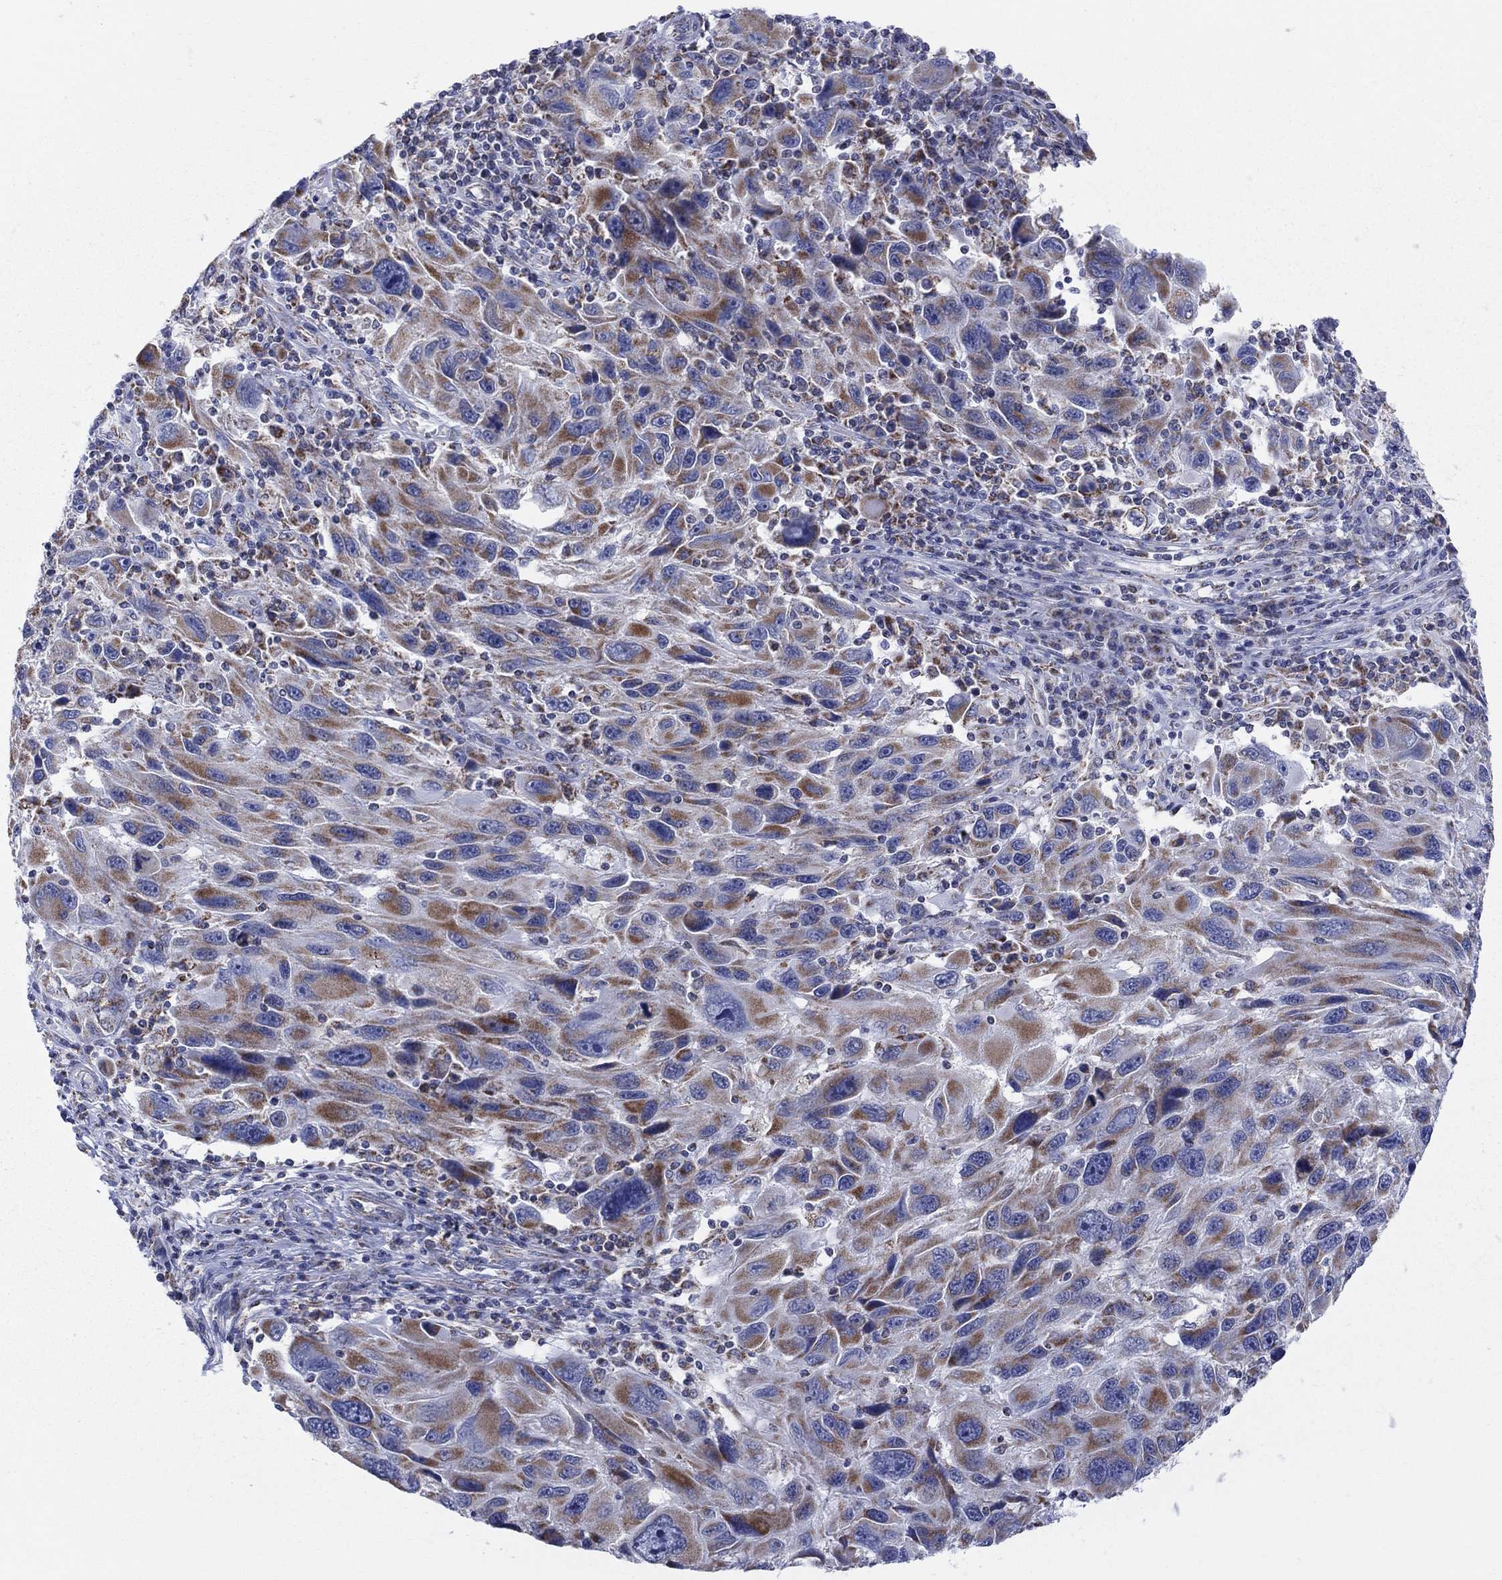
{"staining": {"intensity": "moderate", "quantity": "25%-75%", "location": "cytoplasmic/membranous"}, "tissue": "melanoma", "cell_type": "Tumor cells", "image_type": "cancer", "snomed": [{"axis": "morphology", "description": "Malignant melanoma, NOS"}, {"axis": "topography", "description": "Skin"}], "caption": "Moderate cytoplasmic/membranous positivity is present in about 25%-75% of tumor cells in malignant melanoma.", "gene": "KISS1R", "patient": {"sex": "male", "age": 53}}